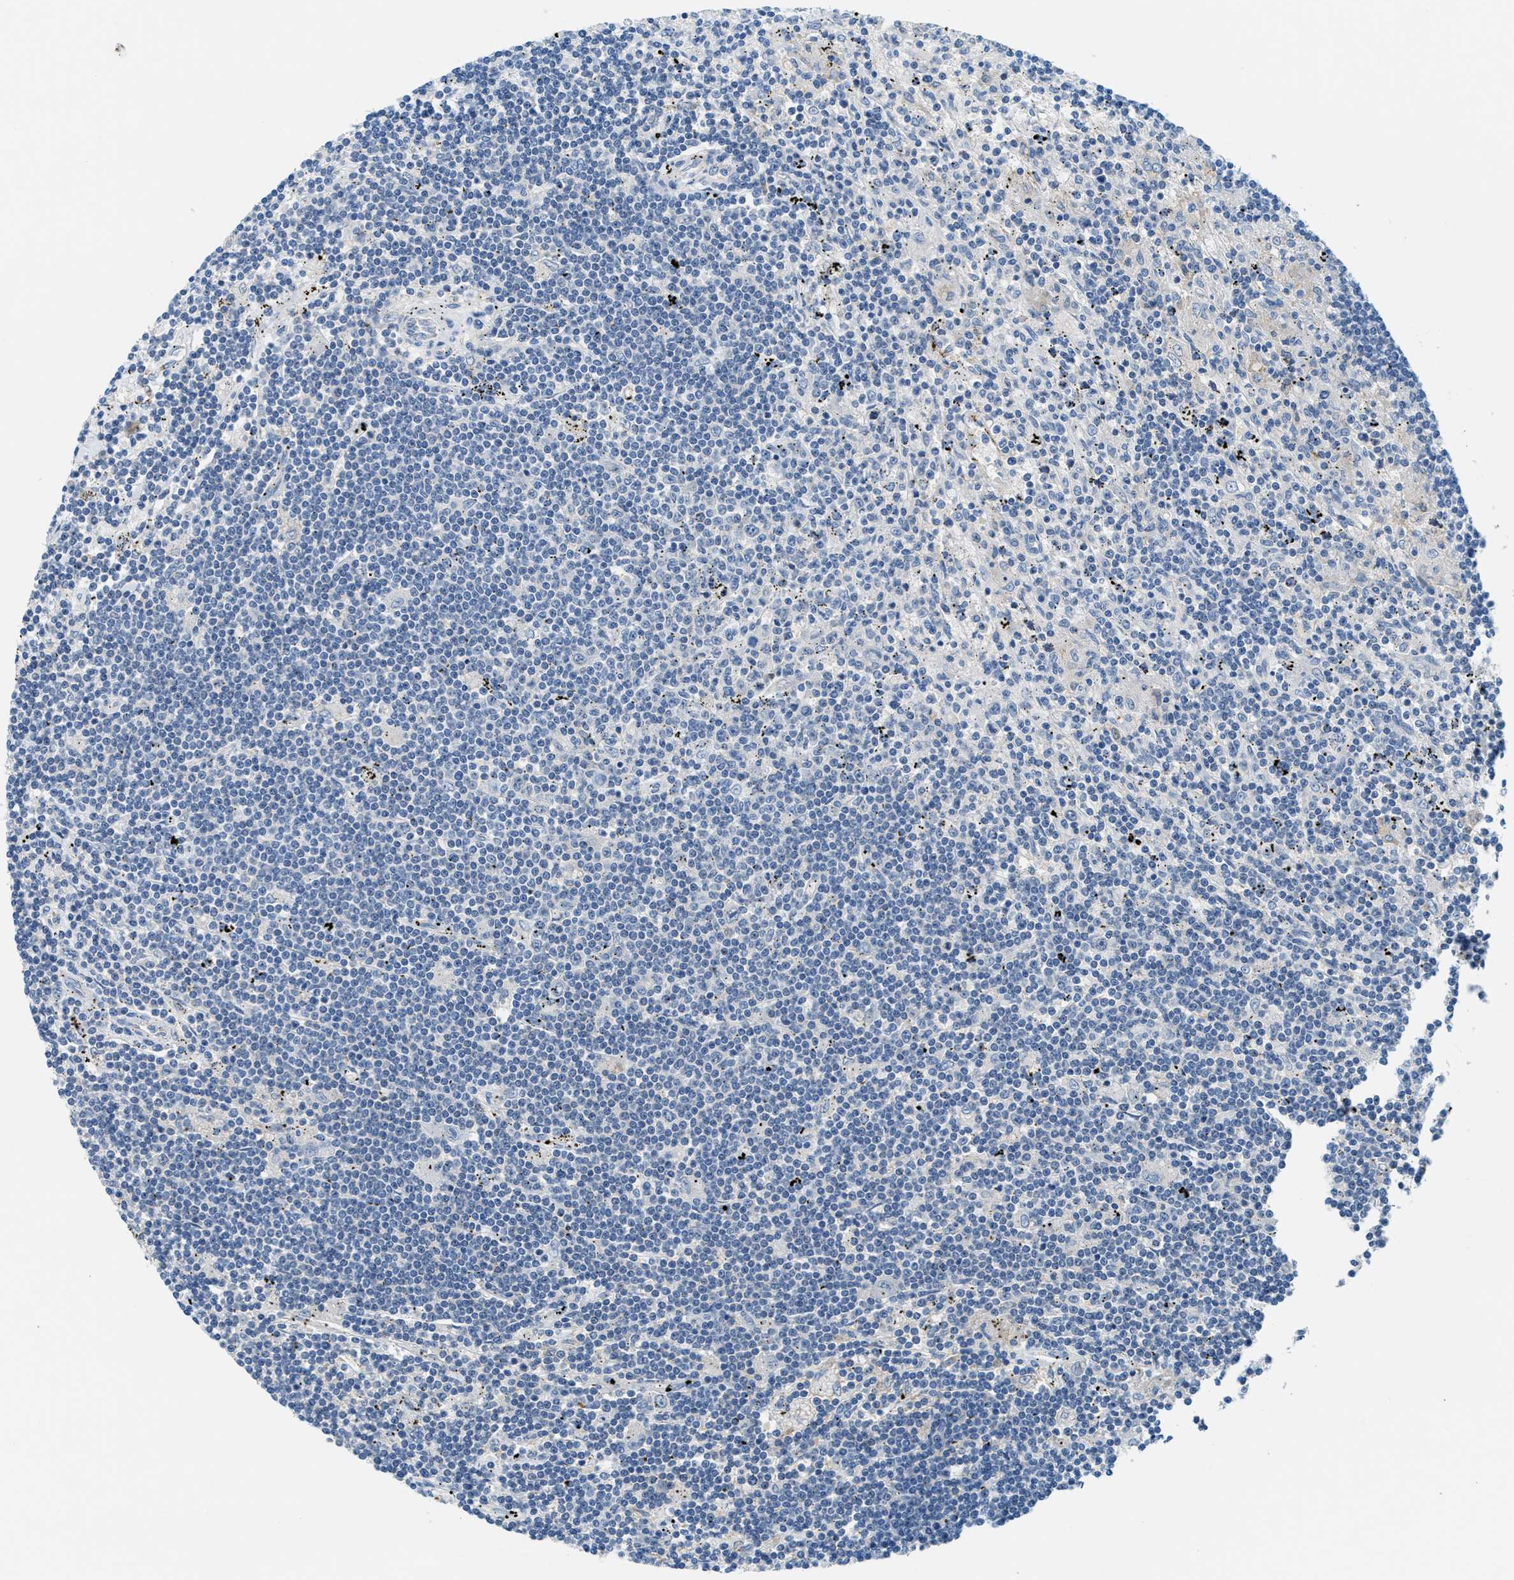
{"staining": {"intensity": "negative", "quantity": "none", "location": "none"}, "tissue": "lymphoma", "cell_type": "Tumor cells", "image_type": "cancer", "snomed": [{"axis": "morphology", "description": "Malignant lymphoma, non-Hodgkin's type, Low grade"}, {"axis": "topography", "description": "Spleen"}], "caption": "Human lymphoma stained for a protein using immunohistochemistry demonstrates no positivity in tumor cells.", "gene": "A2M", "patient": {"sex": "male", "age": 76}}